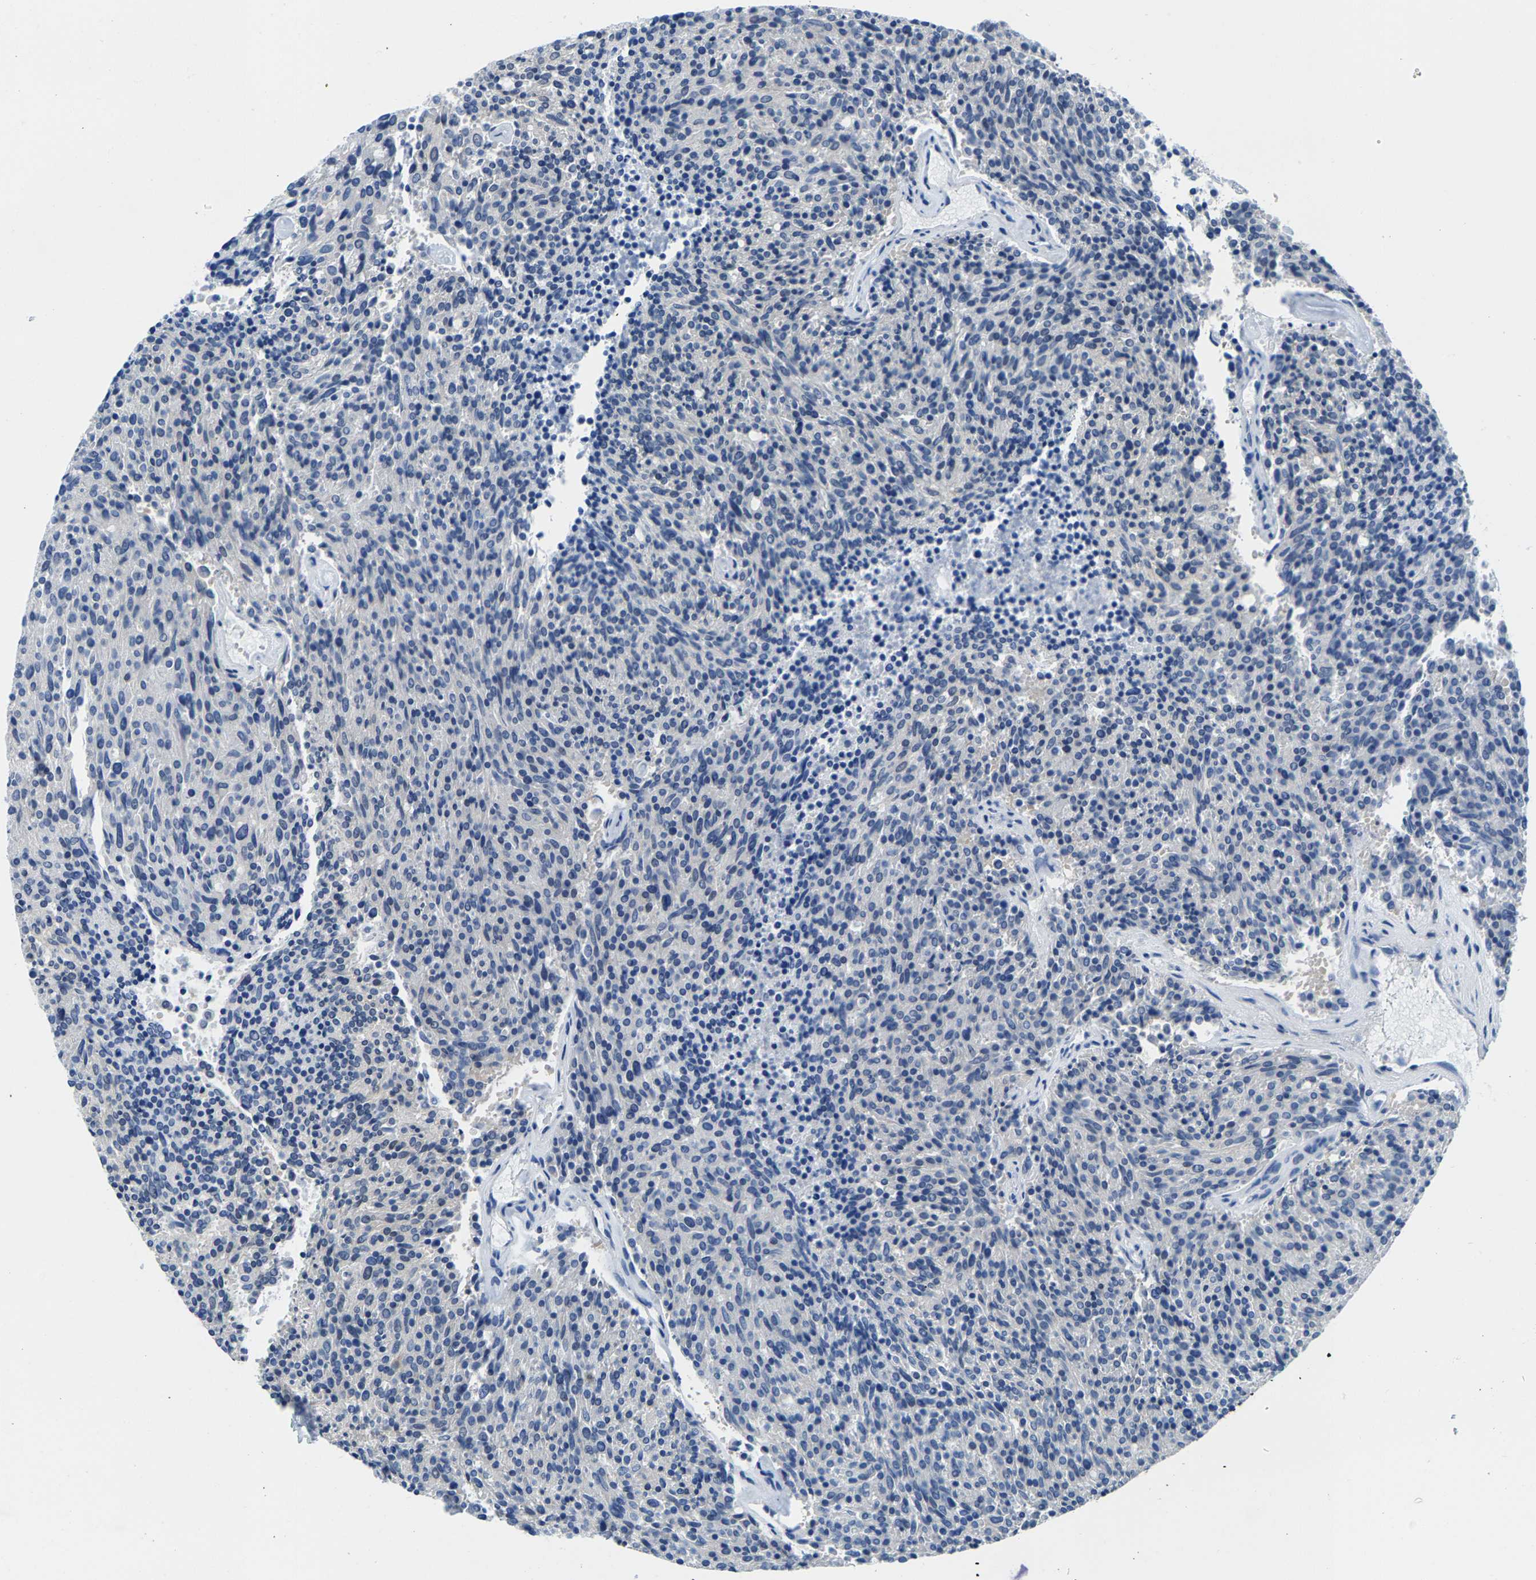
{"staining": {"intensity": "negative", "quantity": "none", "location": "none"}, "tissue": "carcinoid", "cell_type": "Tumor cells", "image_type": "cancer", "snomed": [{"axis": "morphology", "description": "Carcinoid, malignant, NOS"}, {"axis": "topography", "description": "Pancreas"}], "caption": "An image of carcinoid (malignant) stained for a protein displays no brown staining in tumor cells.", "gene": "SSH3", "patient": {"sex": "female", "age": 54}}